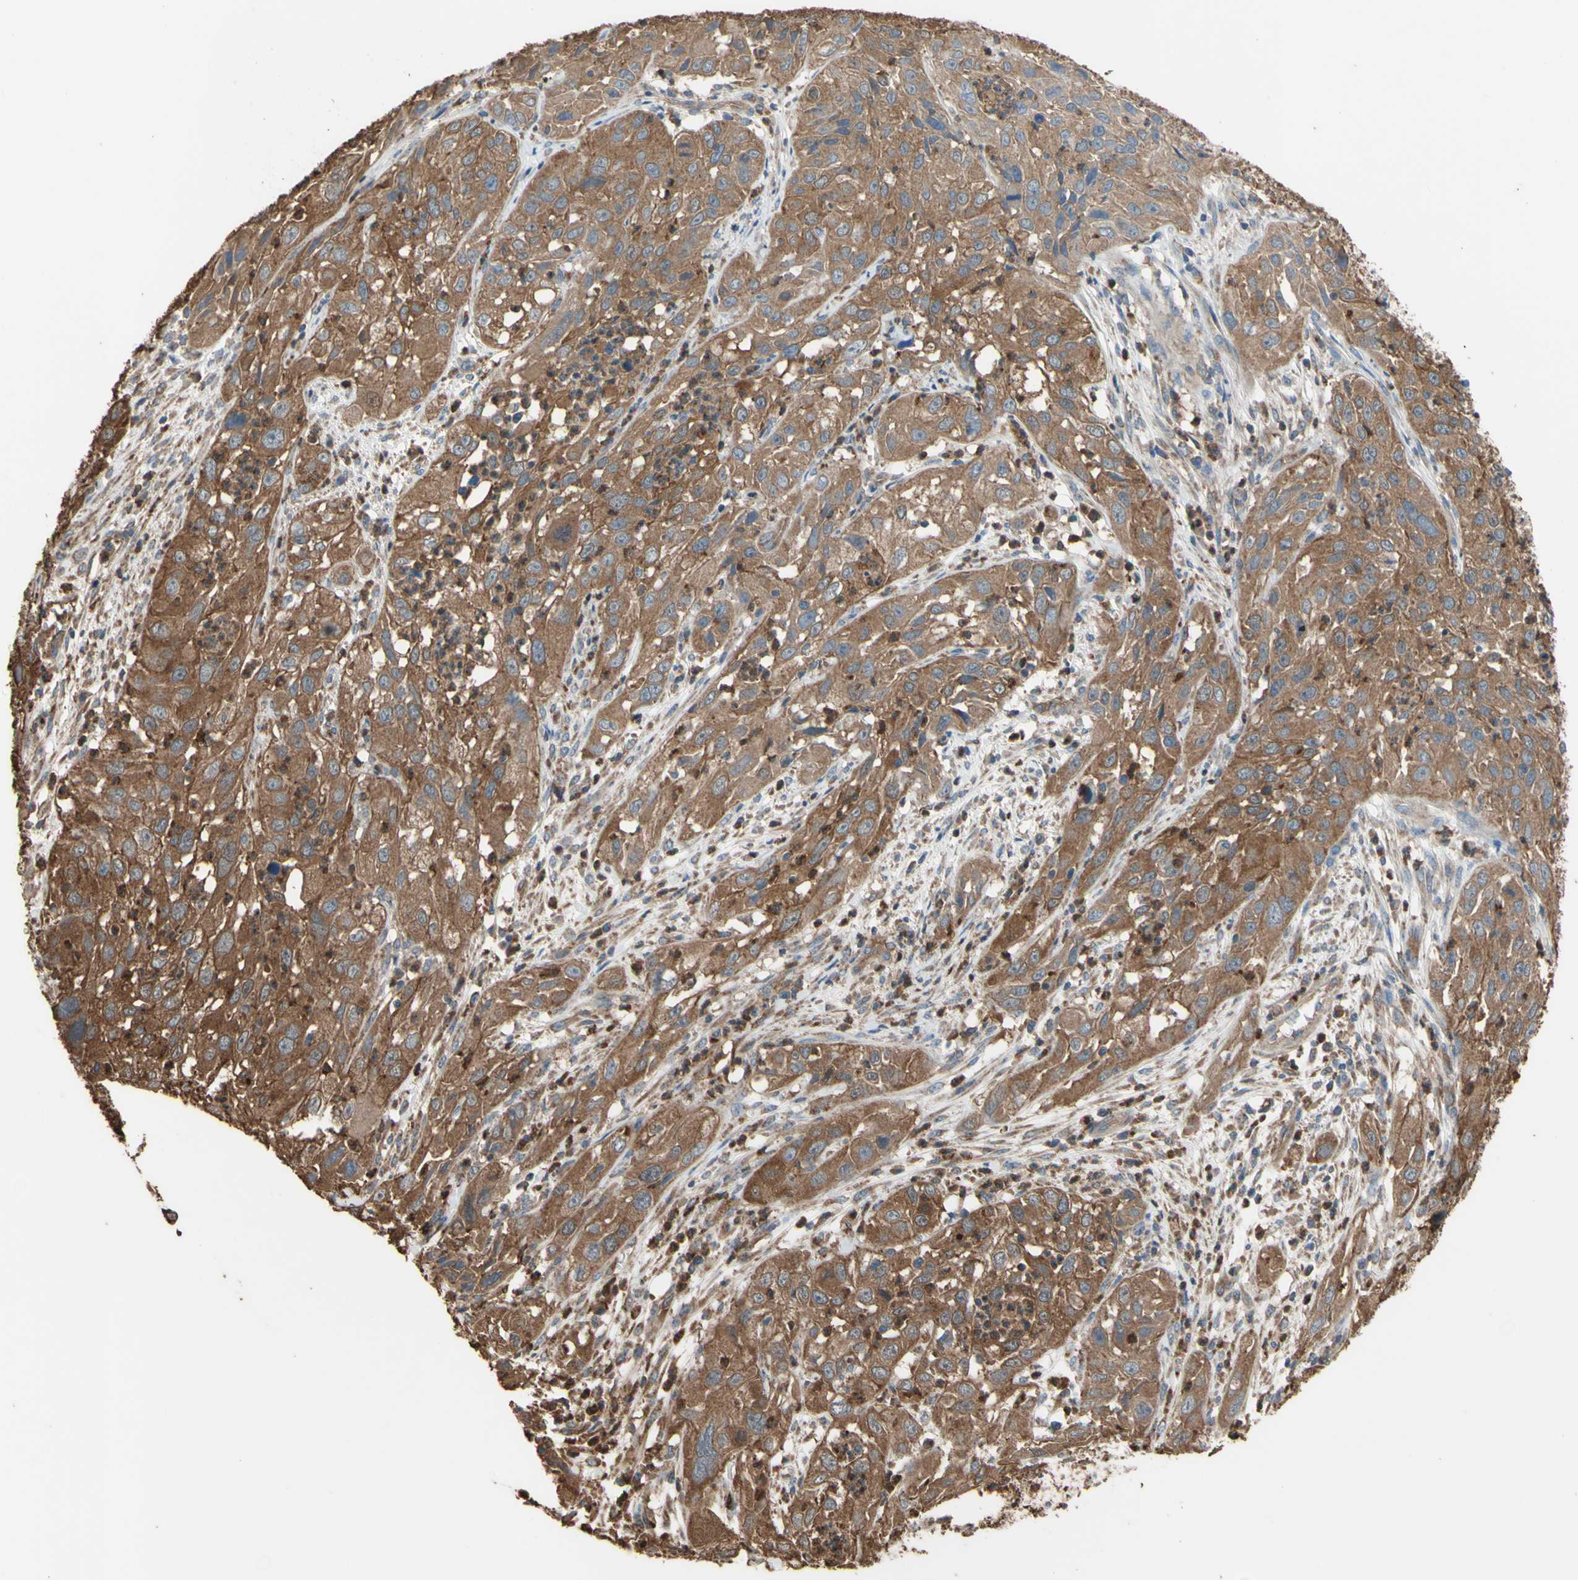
{"staining": {"intensity": "moderate", "quantity": ">75%", "location": "cytoplasmic/membranous"}, "tissue": "cervical cancer", "cell_type": "Tumor cells", "image_type": "cancer", "snomed": [{"axis": "morphology", "description": "Squamous cell carcinoma, NOS"}, {"axis": "topography", "description": "Cervix"}], "caption": "Cervical squamous cell carcinoma tissue reveals moderate cytoplasmic/membranous staining in approximately >75% of tumor cells, visualized by immunohistochemistry.", "gene": "CTTN", "patient": {"sex": "female", "age": 32}}